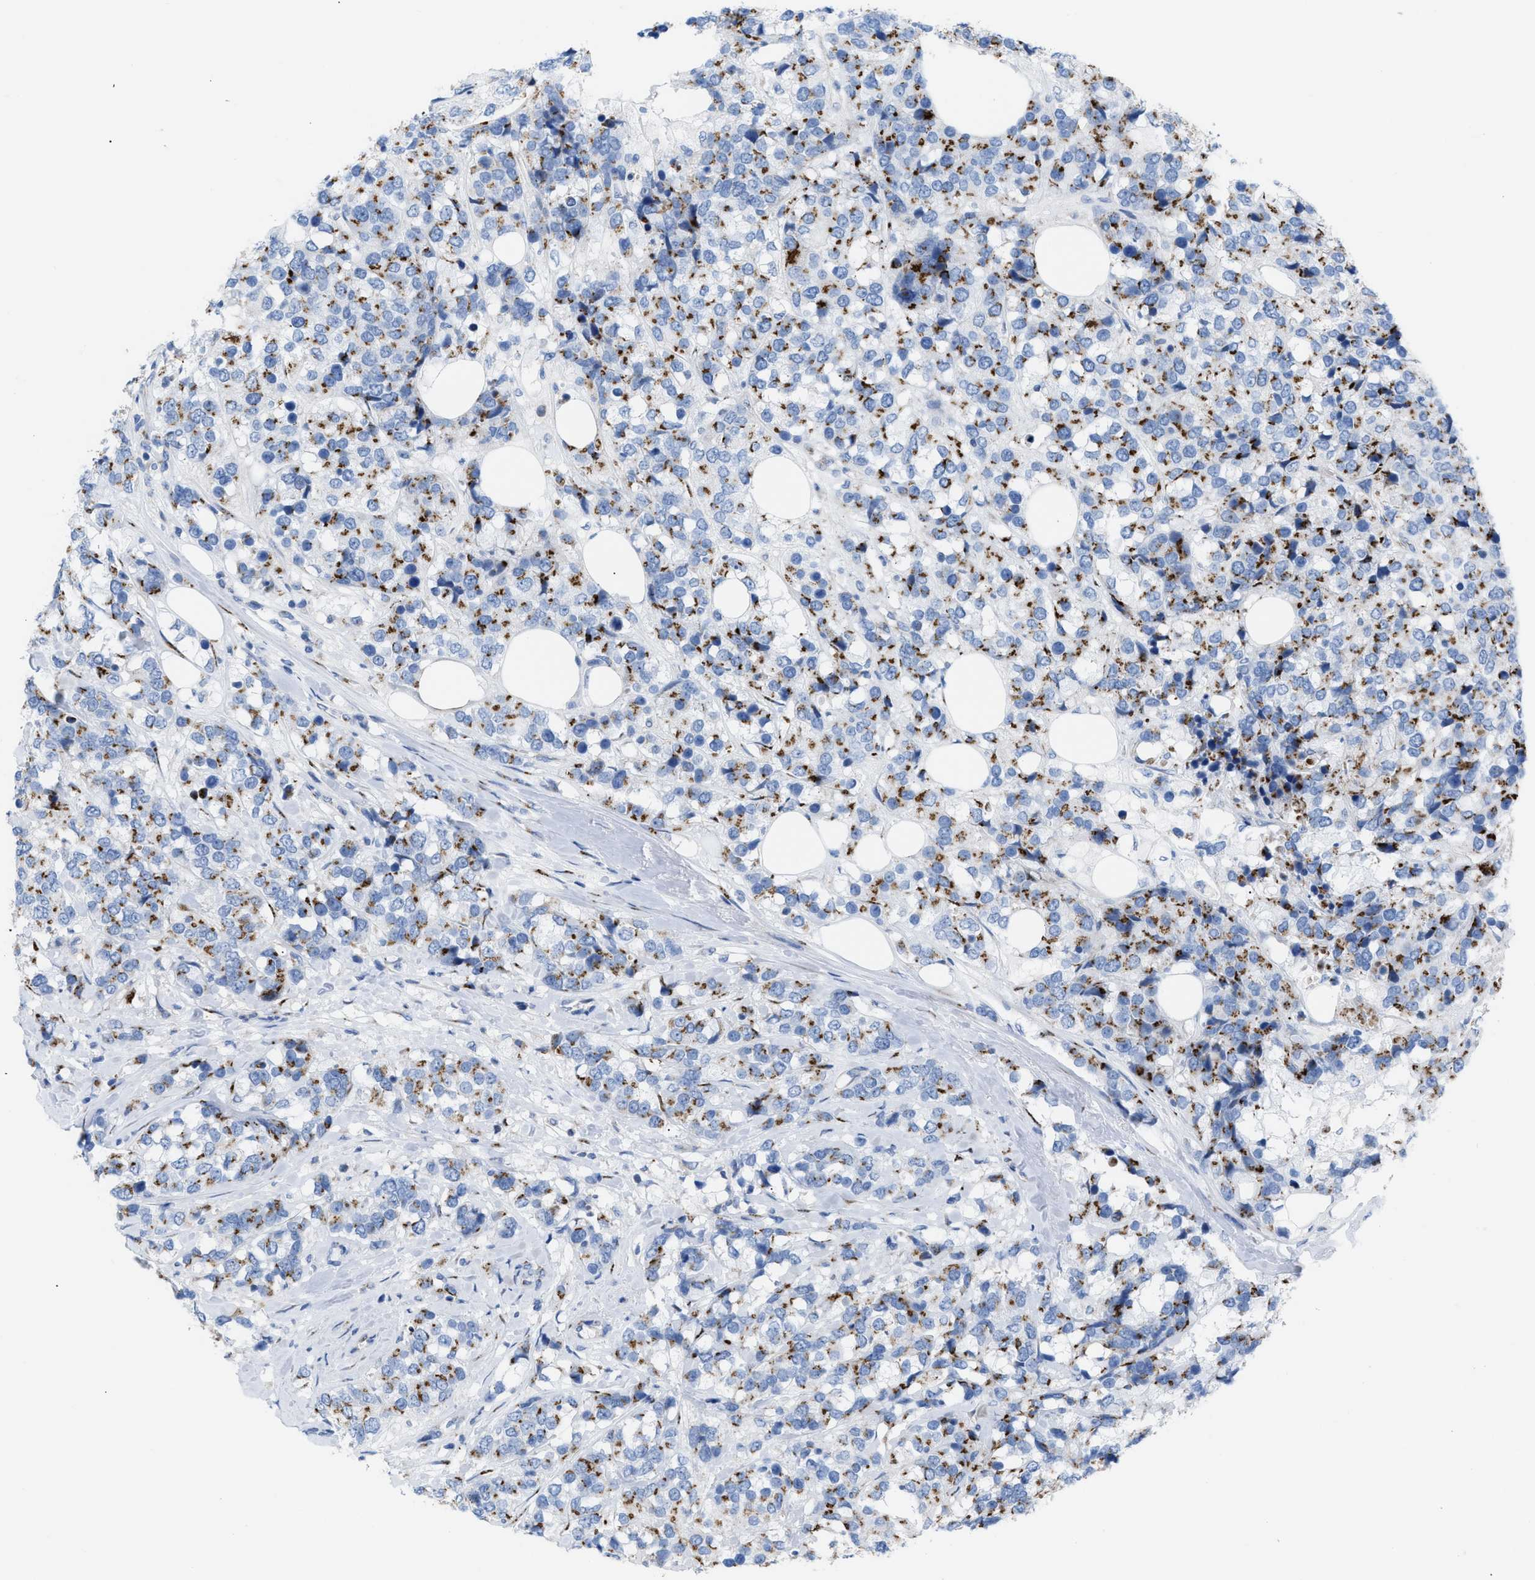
{"staining": {"intensity": "strong", "quantity": ">75%", "location": "cytoplasmic/membranous"}, "tissue": "breast cancer", "cell_type": "Tumor cells", "image_type": "cancer", "snomed": [{"axis": "morphology", "description": "Lobular carcinoma"}, {"axis": "topography", "description": "Breast"}], "caption": "Immunohistochemical staining of human breast cancer (lobular carcinoma) shows strong cytoplasmic/membranous protein positivity in approximately >75% of tumor cells.", "gene": "TMEM17", "patient": {"sex": "female", "age": 59}}